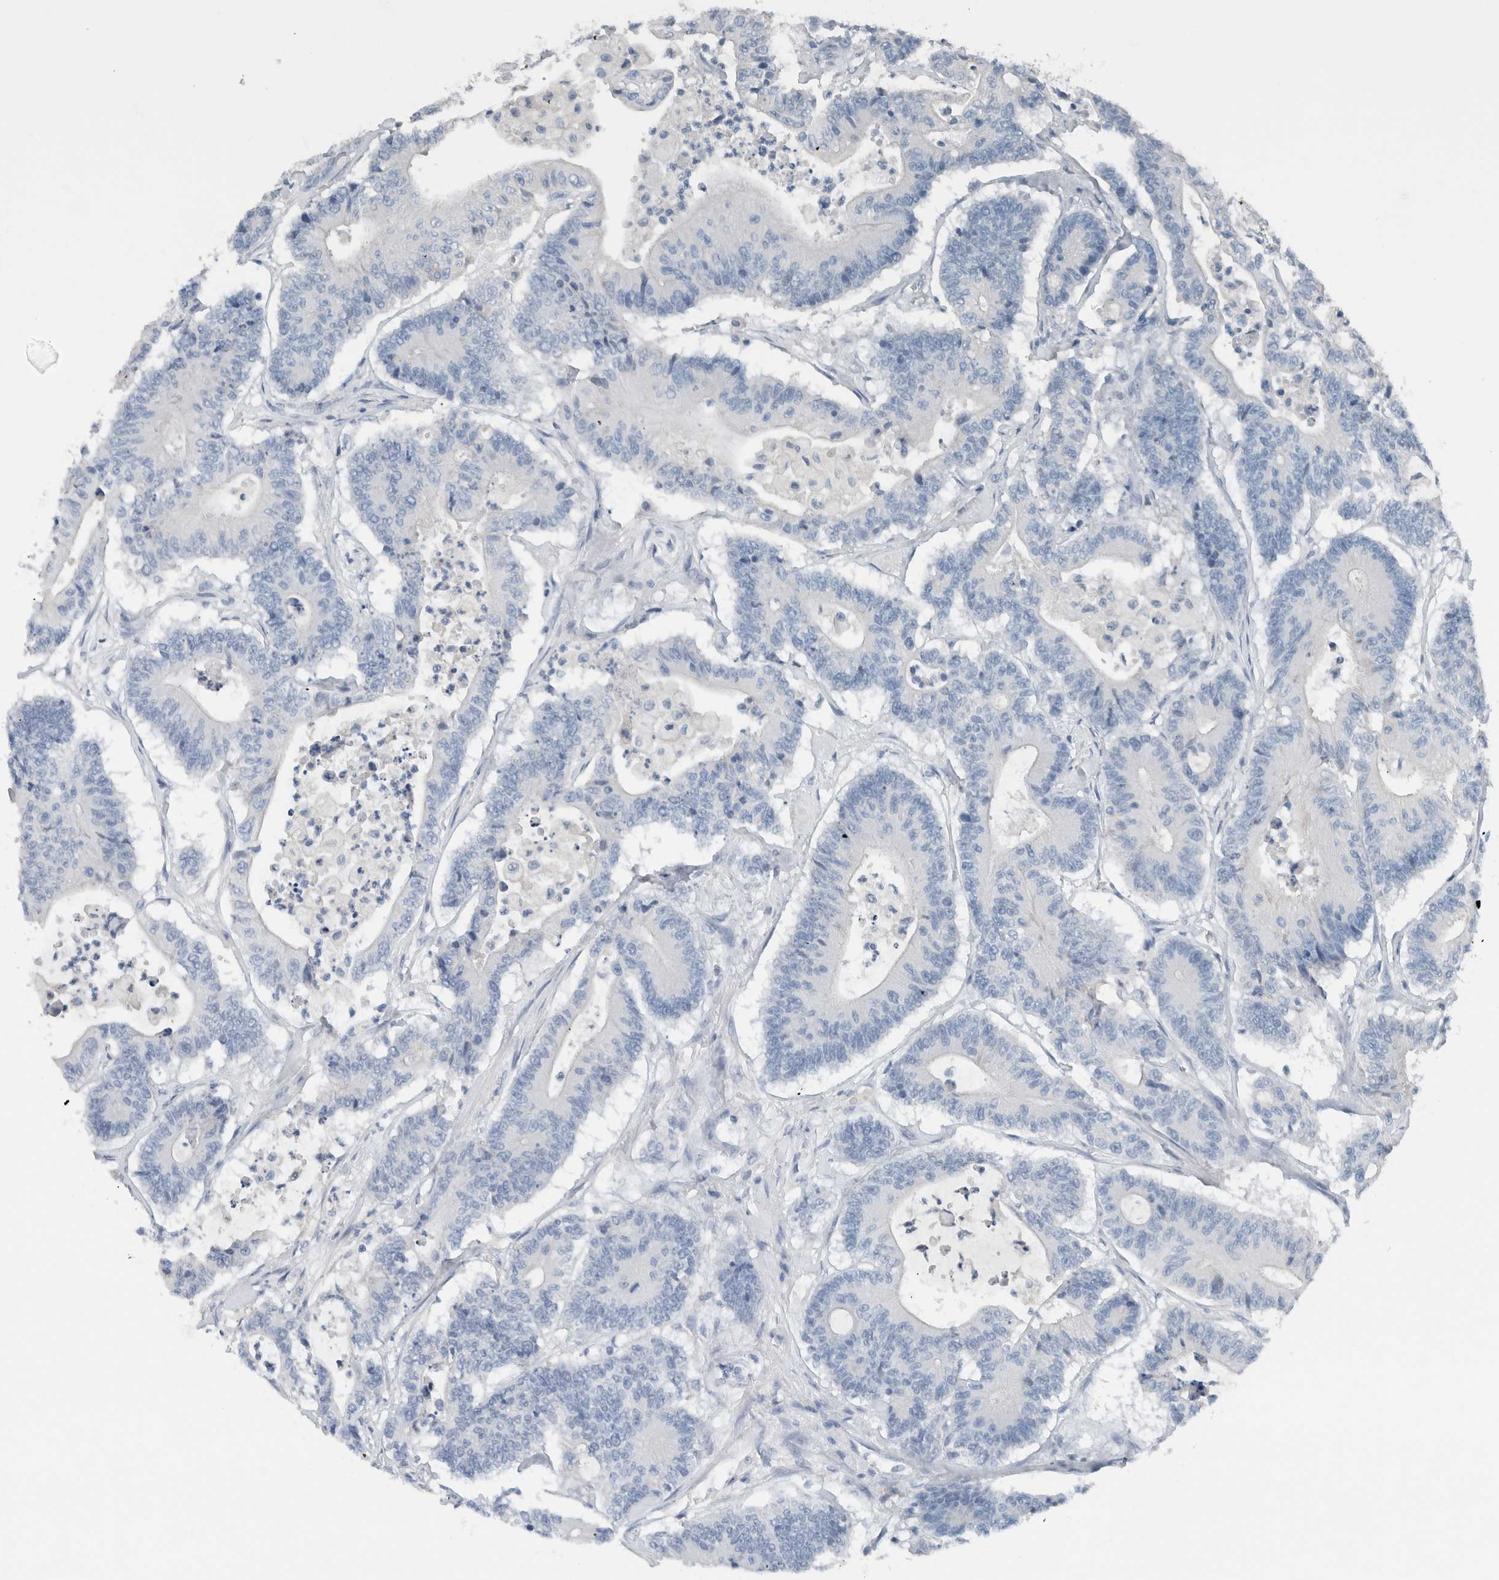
{"staining": {"intensity": "negative", "quantity": "none", "location": "none"}, "tissue": "colorectal cancer", "cell_type": "Tumor cells", "image_type": "cancer", "snomed": [{"axis": "morphology", "description": "Adenocarcinoma, NOS"}, {"axis": "topography", "description": "Colon"}], "caption": "High magnification brightfield microscopy of colorectal cancer (adenocarcinoma) stained with DAB (3,3'-diaminobenzidine) (brown) and counterstained with hematoxylin (blue): tumor cells show no significant staining.", "gene": "DUOX1", "patient": {"sex": "female", "age": 84}}